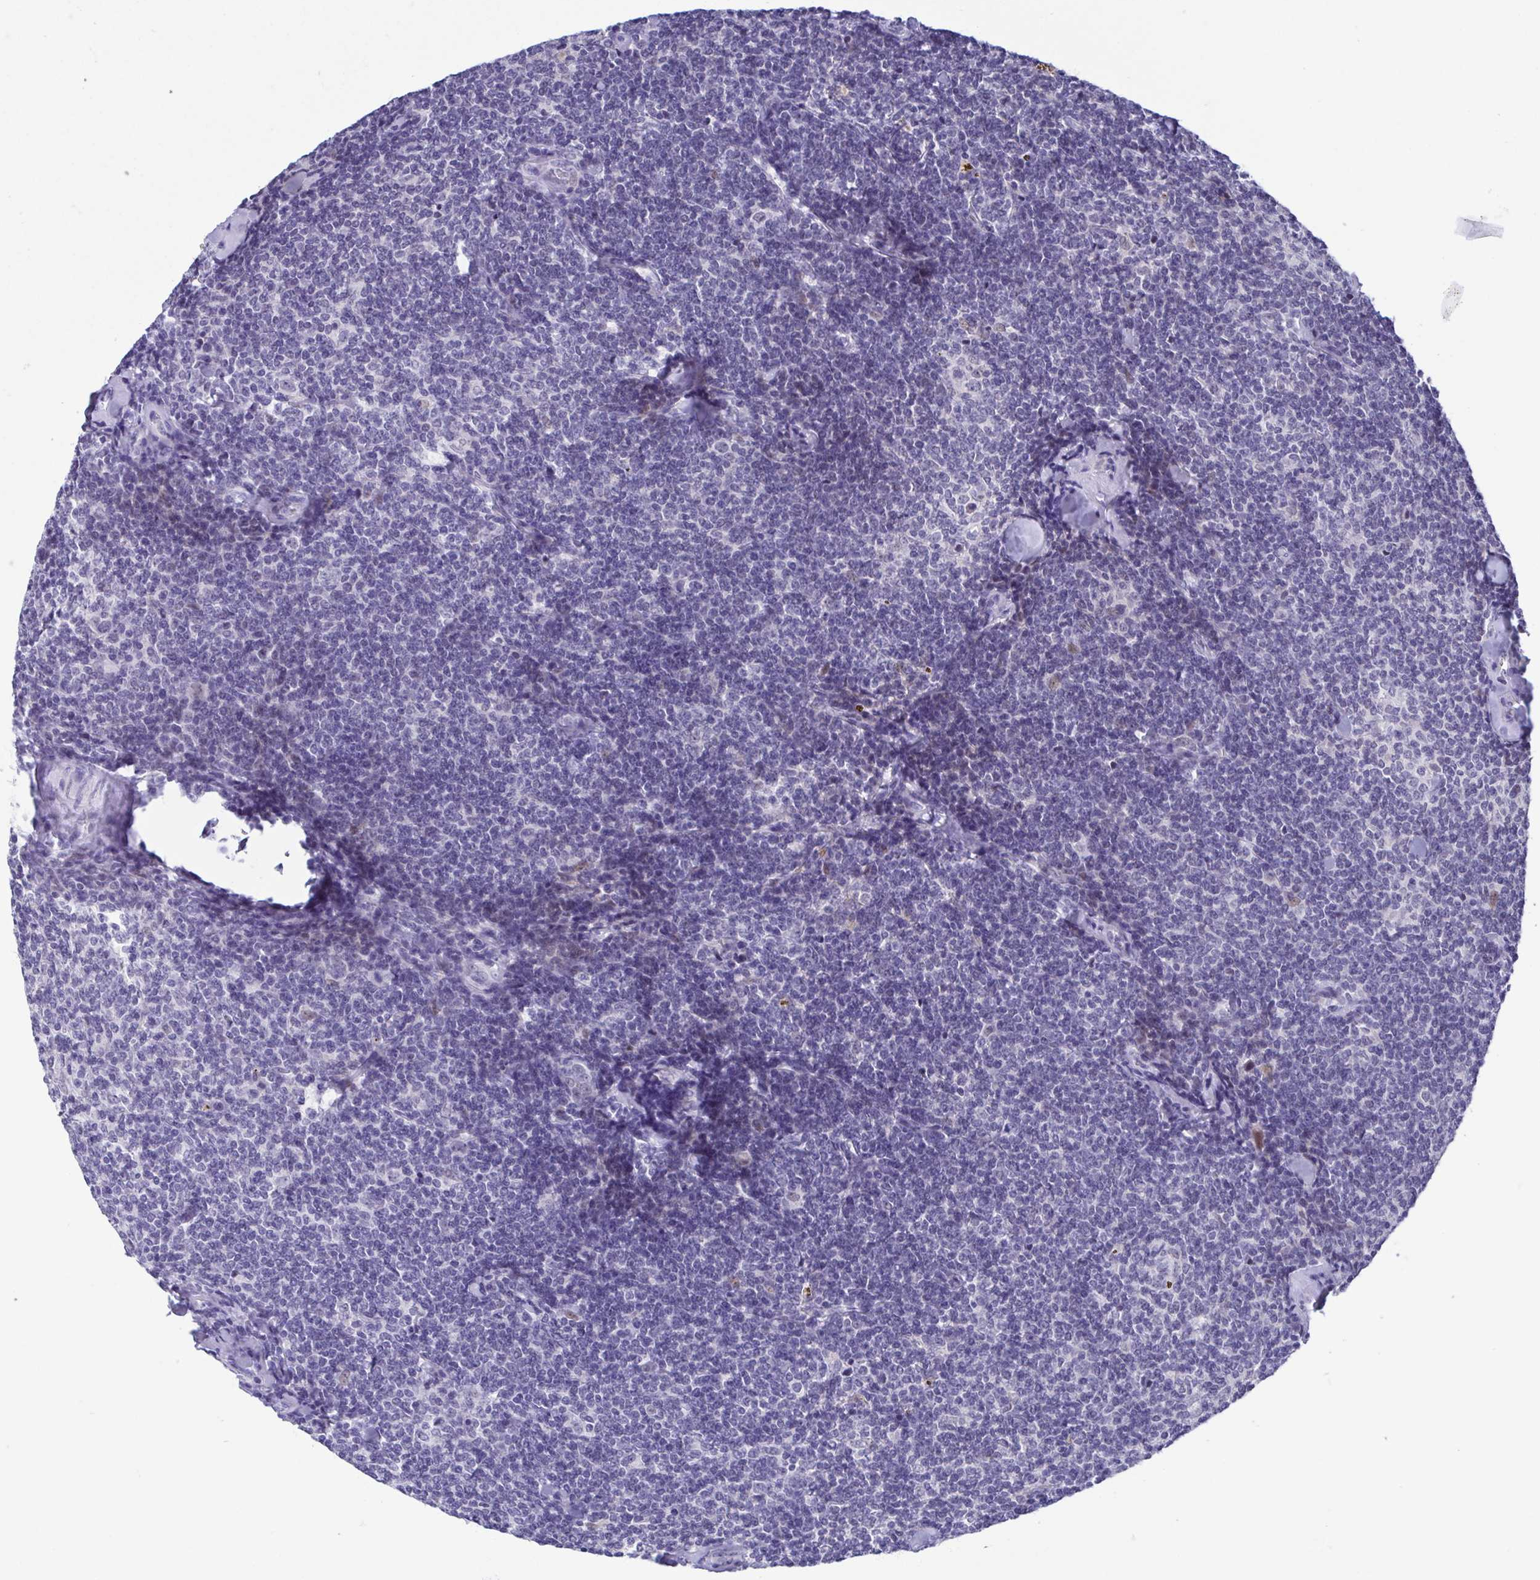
{"staining": {"intensity": "negative", "quantity": "none", "location": "none"}, "tissue": "lymphoma", "cell_type": "Tumor cells", "image_type": "cancer", "snomed": [{"axis": "morphology", "description": "Malignant lymphoma, non-Hodgkin's type, Low grade"}, {"axis": "topography", "description": "Lymph node"}], "caption": "The immunohistochemistry (IHC) image has no significant positivity in tumor cells of malignant lymphoma, non-Hodgkin's type (low-grade) tissue.", "gene": "PERM1", "patient": {"sex": "female", "age": 56}}